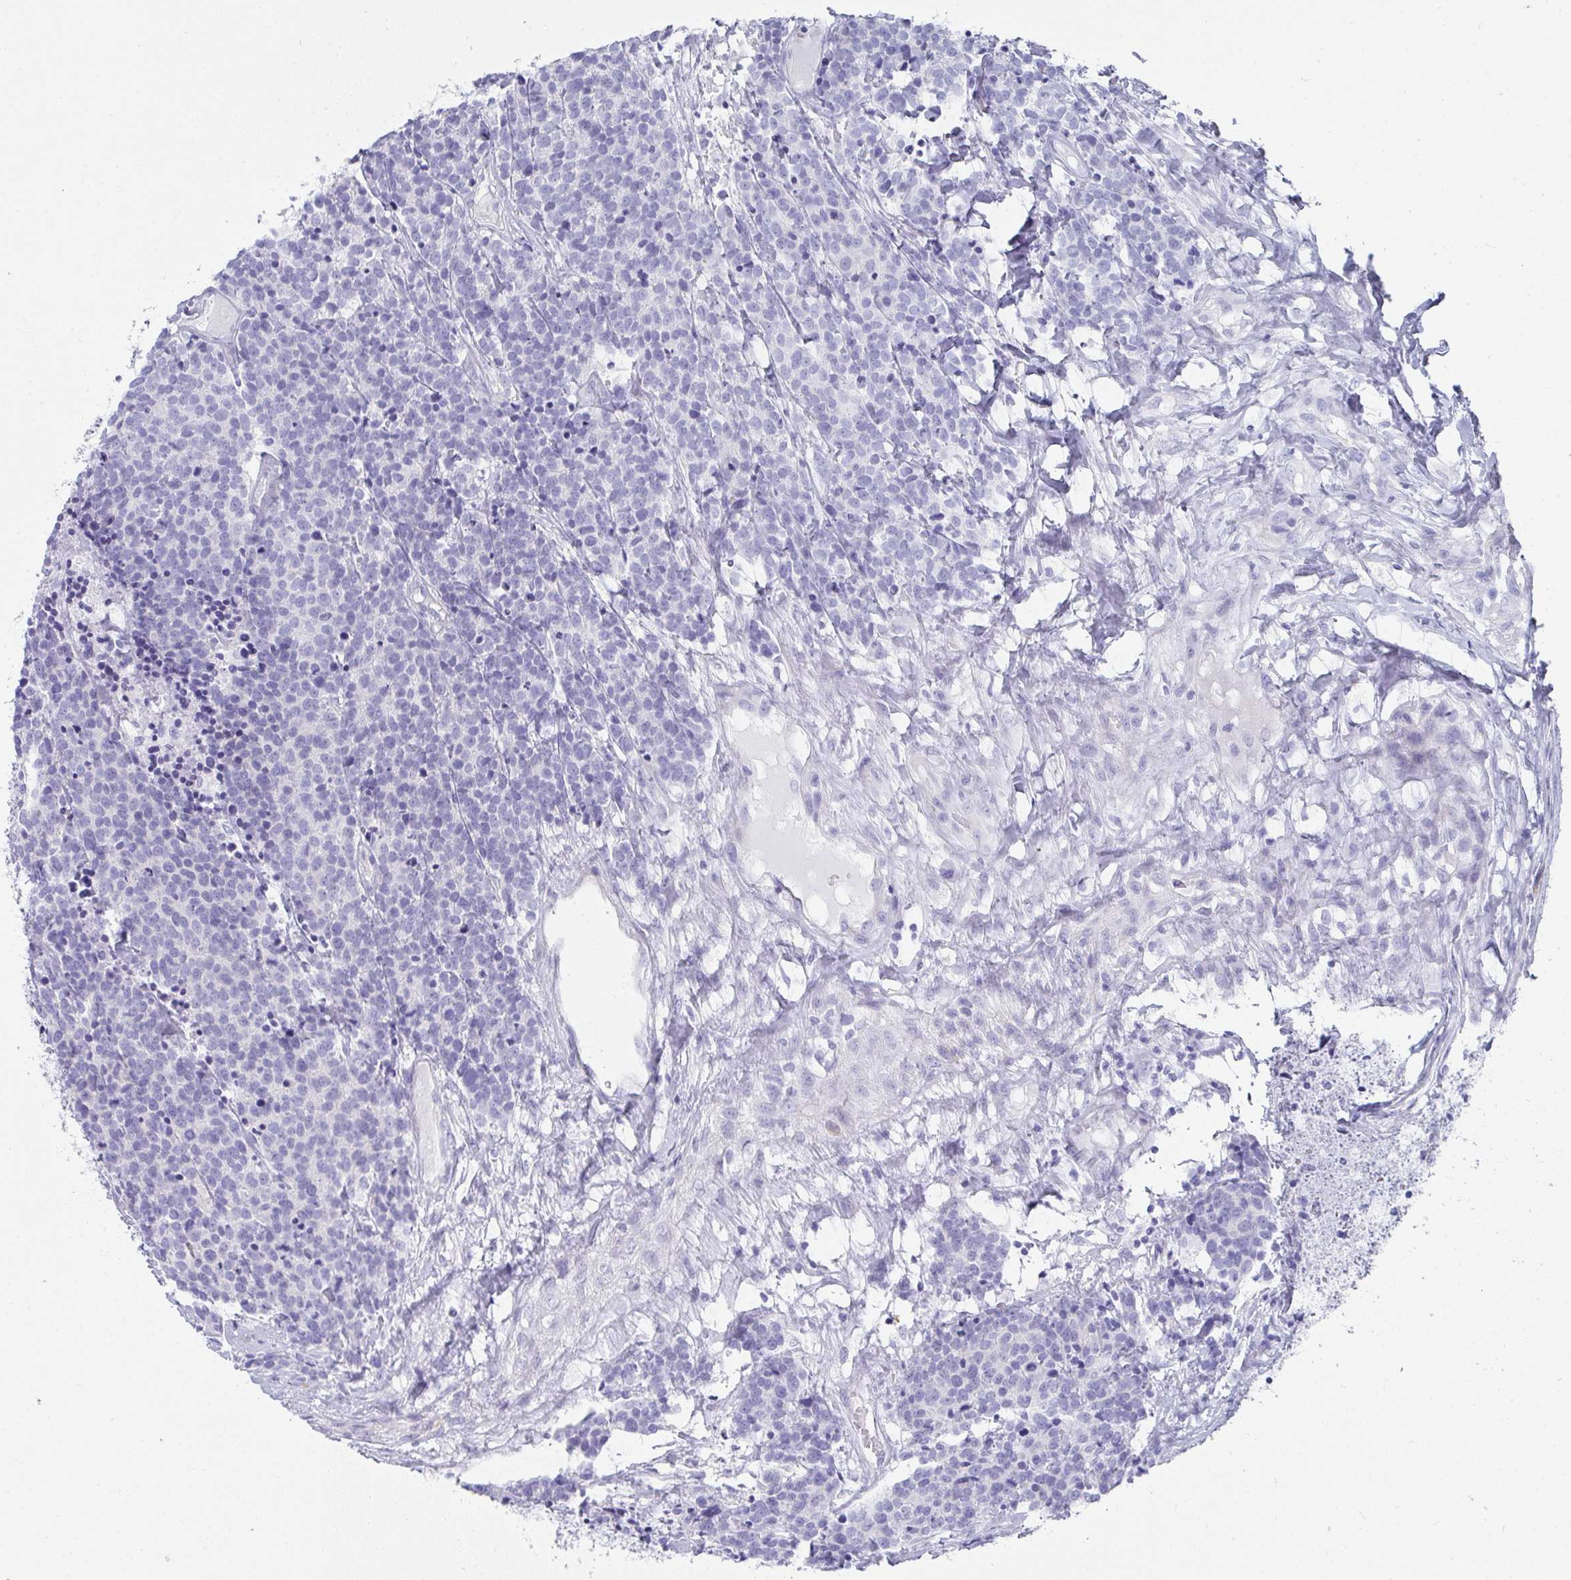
{"staining": {"intensity": "negative", "quantity": "none", "location": "none"}, "tissue": "carcinoid", "cell_type": "Tumor cells", "image_type": "cancer", "snomed": [{"axis": "morphology", "description": "Carcinoid, malignant, NOS"}, {"axis": "topography", "description": "Skin"}], "caption": "Carcinoid was stained to show a protein in brown. There is no significant staining in tumor cells.", "gene": "PRND", "patient": {"sex": "female", "age": 79}}